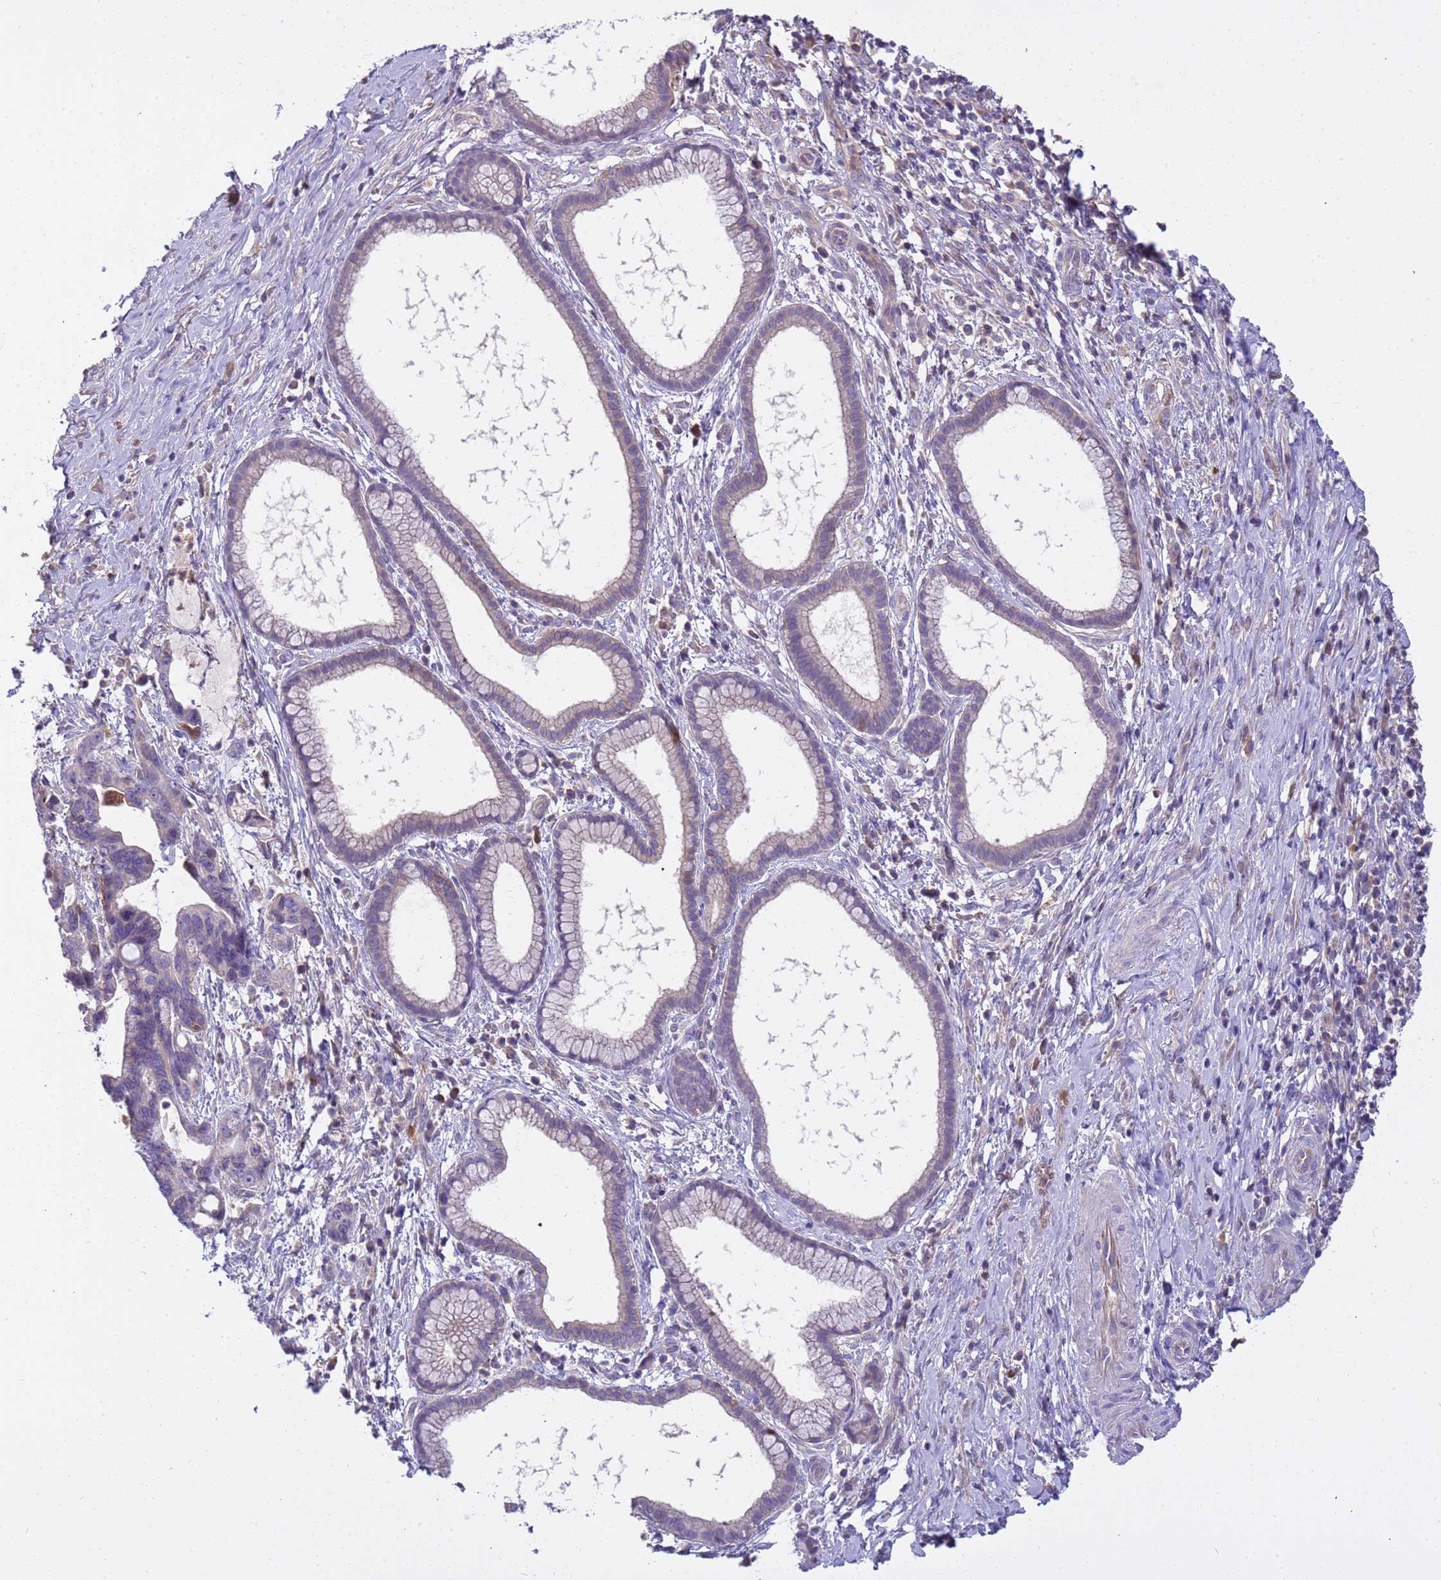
{"staining": {"intensity": "weak", "quantity": "<25%", "location": "cytoplasmic/membranous"}, "tissue": "pancreatic cancer", "cell_type": "Tumor cells", "image_type": "cancer", "snomed": [{"axis": "morphology", "description": "Adenocarcinoma, NOS"}, {"axis": "topography", "description": "Pancreas"}], "caption": "Histopathology image shows no protein positivity in tumor cells of pancreatic adenocarcinoma tissue. Nuclei are stained in blue.", "gene": "PLCXD3", "patient": {"sex": "female", "age": 83}}